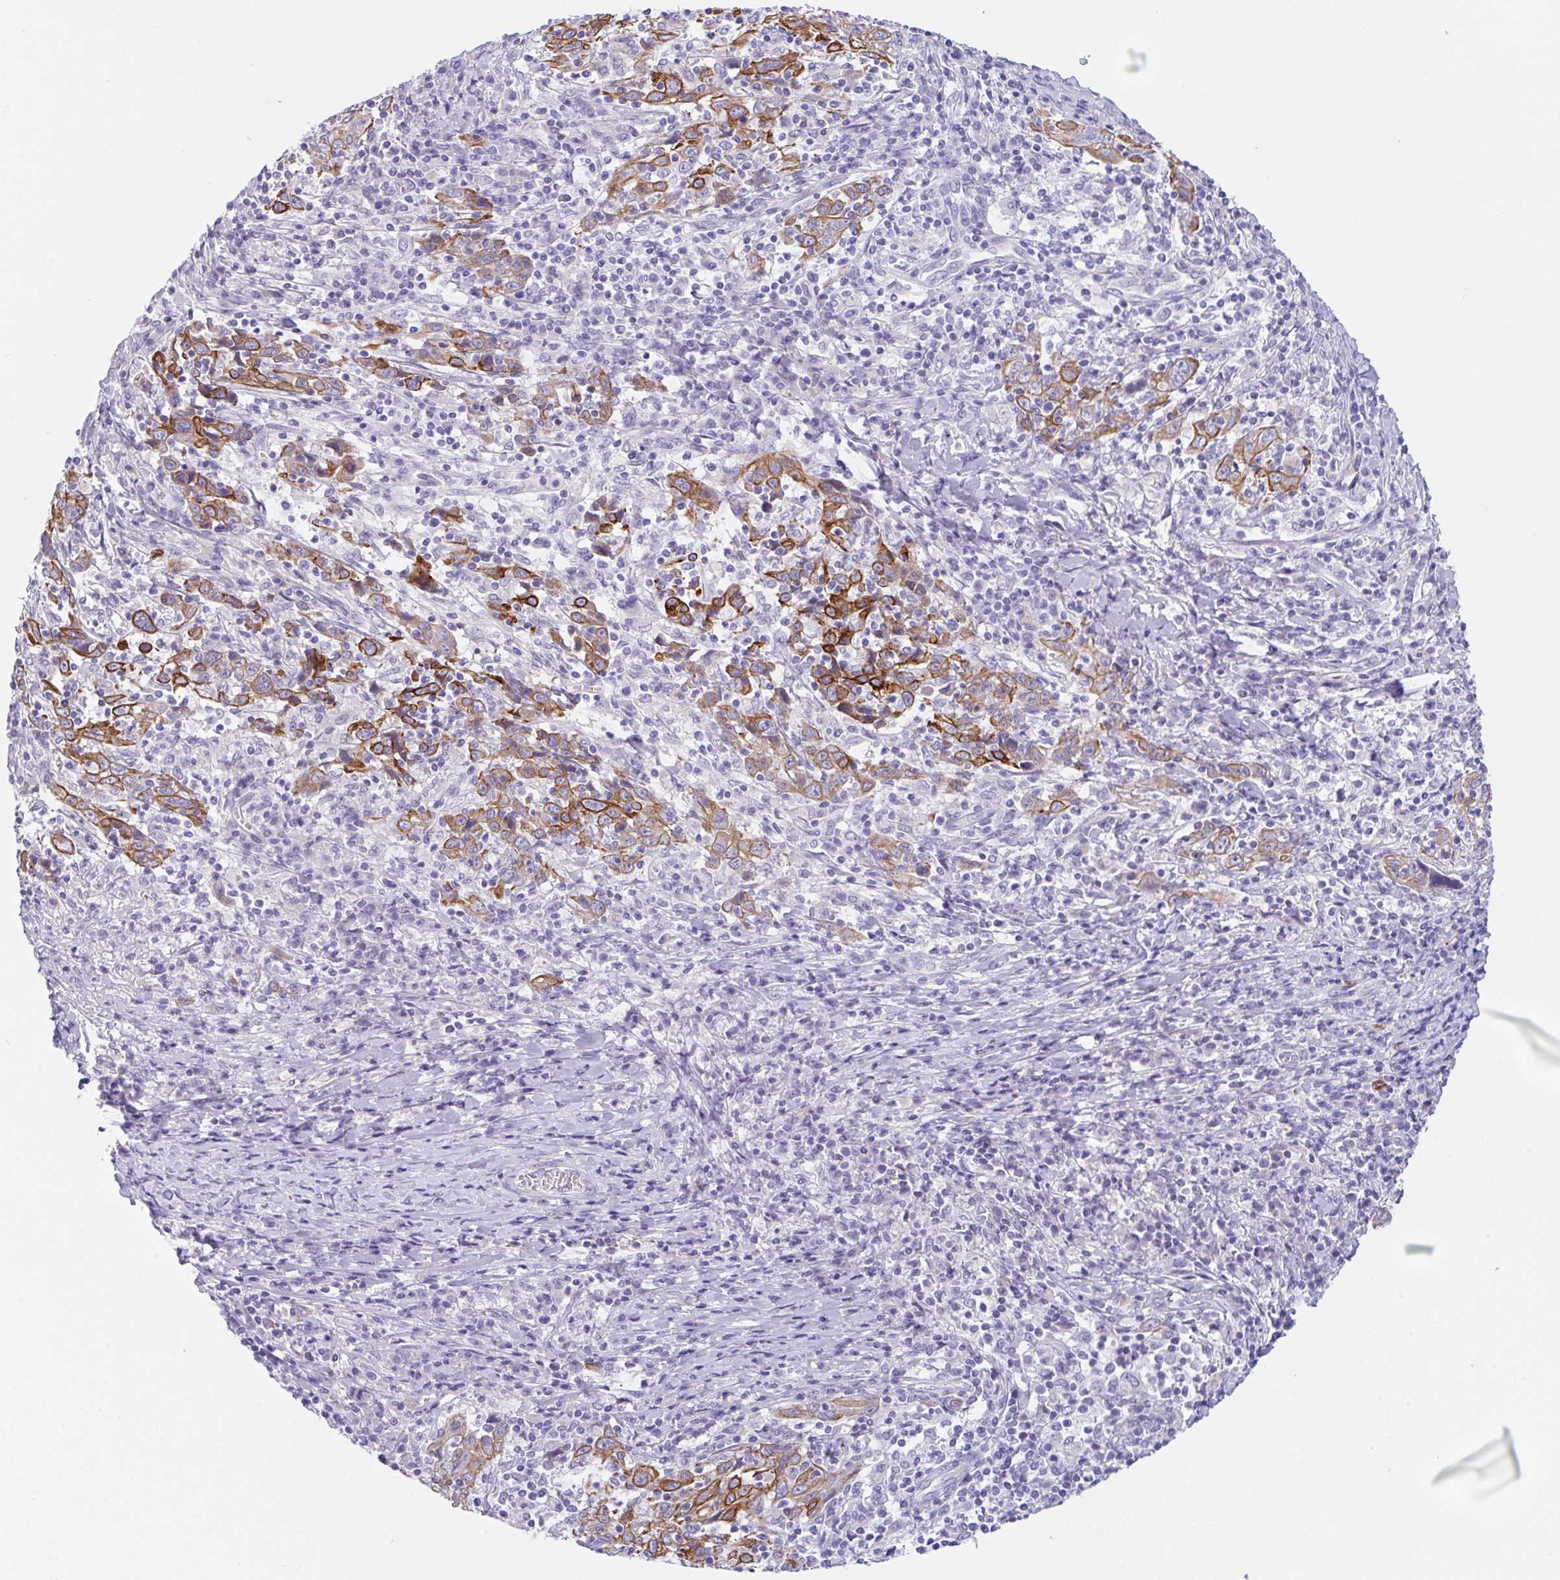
{"staining": {"intensity": "strong", "quantity": ">75%", "location": "cytoplasmic/membranous"}, "tissue": "cervical cancer", "cell_type": "Tumor cells", "image_type": "cancer", "snomed": [{"axis": "morphology", "description": "Squamous cell carcinoma, NOS"}, {"axis": "topography", "description": "Cervix"}], "caption": "A brown stain highlights strong cytoplasmic/membranous positivity of a protein in human cervical cancer (squamous cell carcinoma) tumor cells. The staining was performed using DAB (3,3'-diaminobenzidine) to visualize the protein expression in brown, while the nuclei were stained in blue with hematoxylin (Magnification: 20x).", "gene": "TRAF4", "patient": {"sex": "female", "age": 46}}